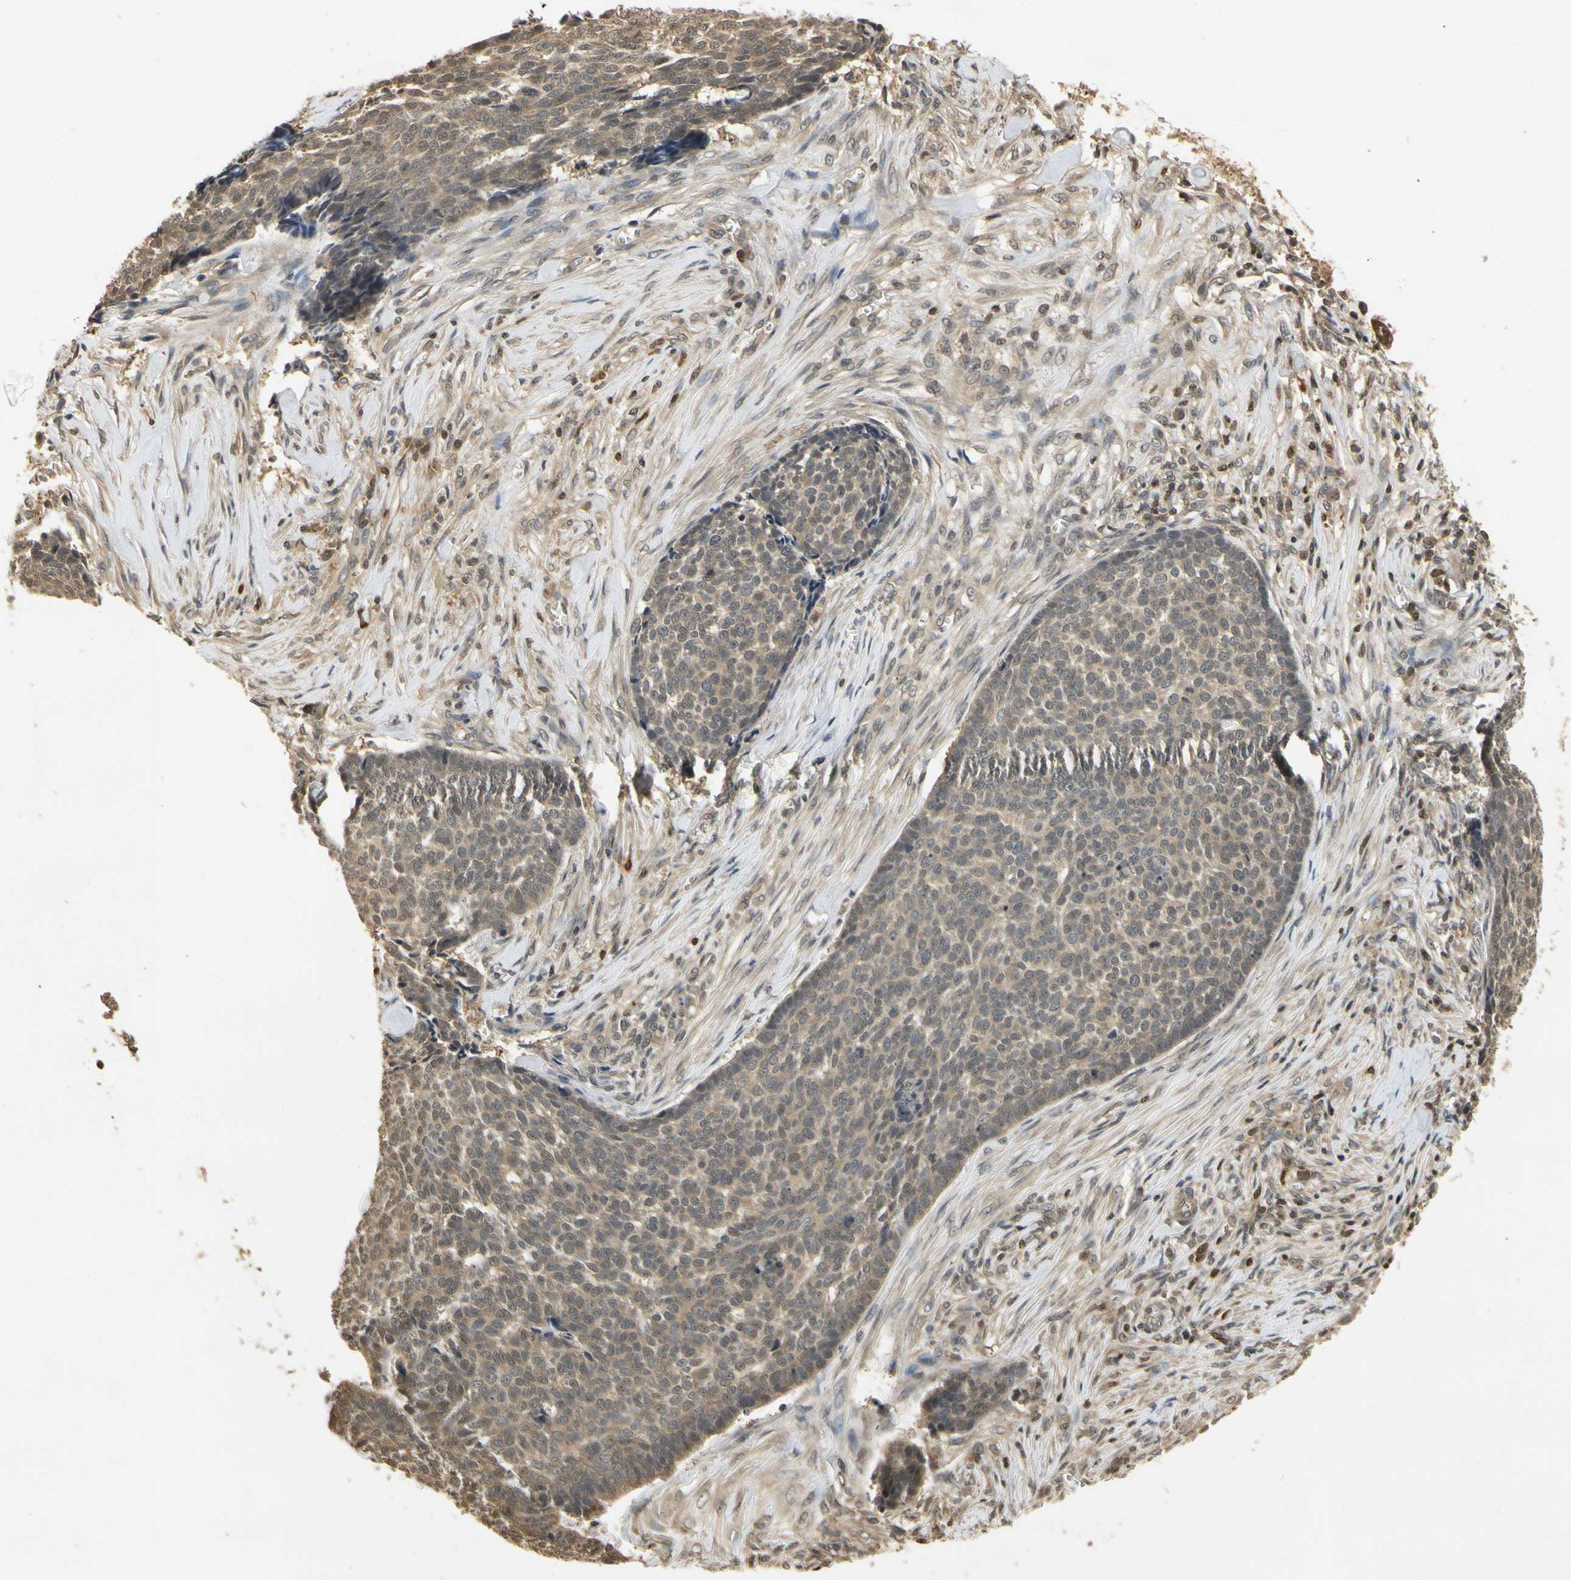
{"staining": {"intensity": "weak", "quantity": ">75%", "location": "cytoplasmic/membranous"}, "tissue": "skin cancer", "cell_type": "Tumor cells", "image_type": "cancer", "snomed": [{"axis": "morphology", "description": "Basal cell carcinoma"}, {"axis": "topography", "description": "Skin"}], "caption": "Protein analysis of skin cancer tissue demonstrates weak cytoplasmic/membranous positivity in approximately >75% of tumor cells.", "gene": "SOD1", "patient": {"sex": "male", "age": 84}}